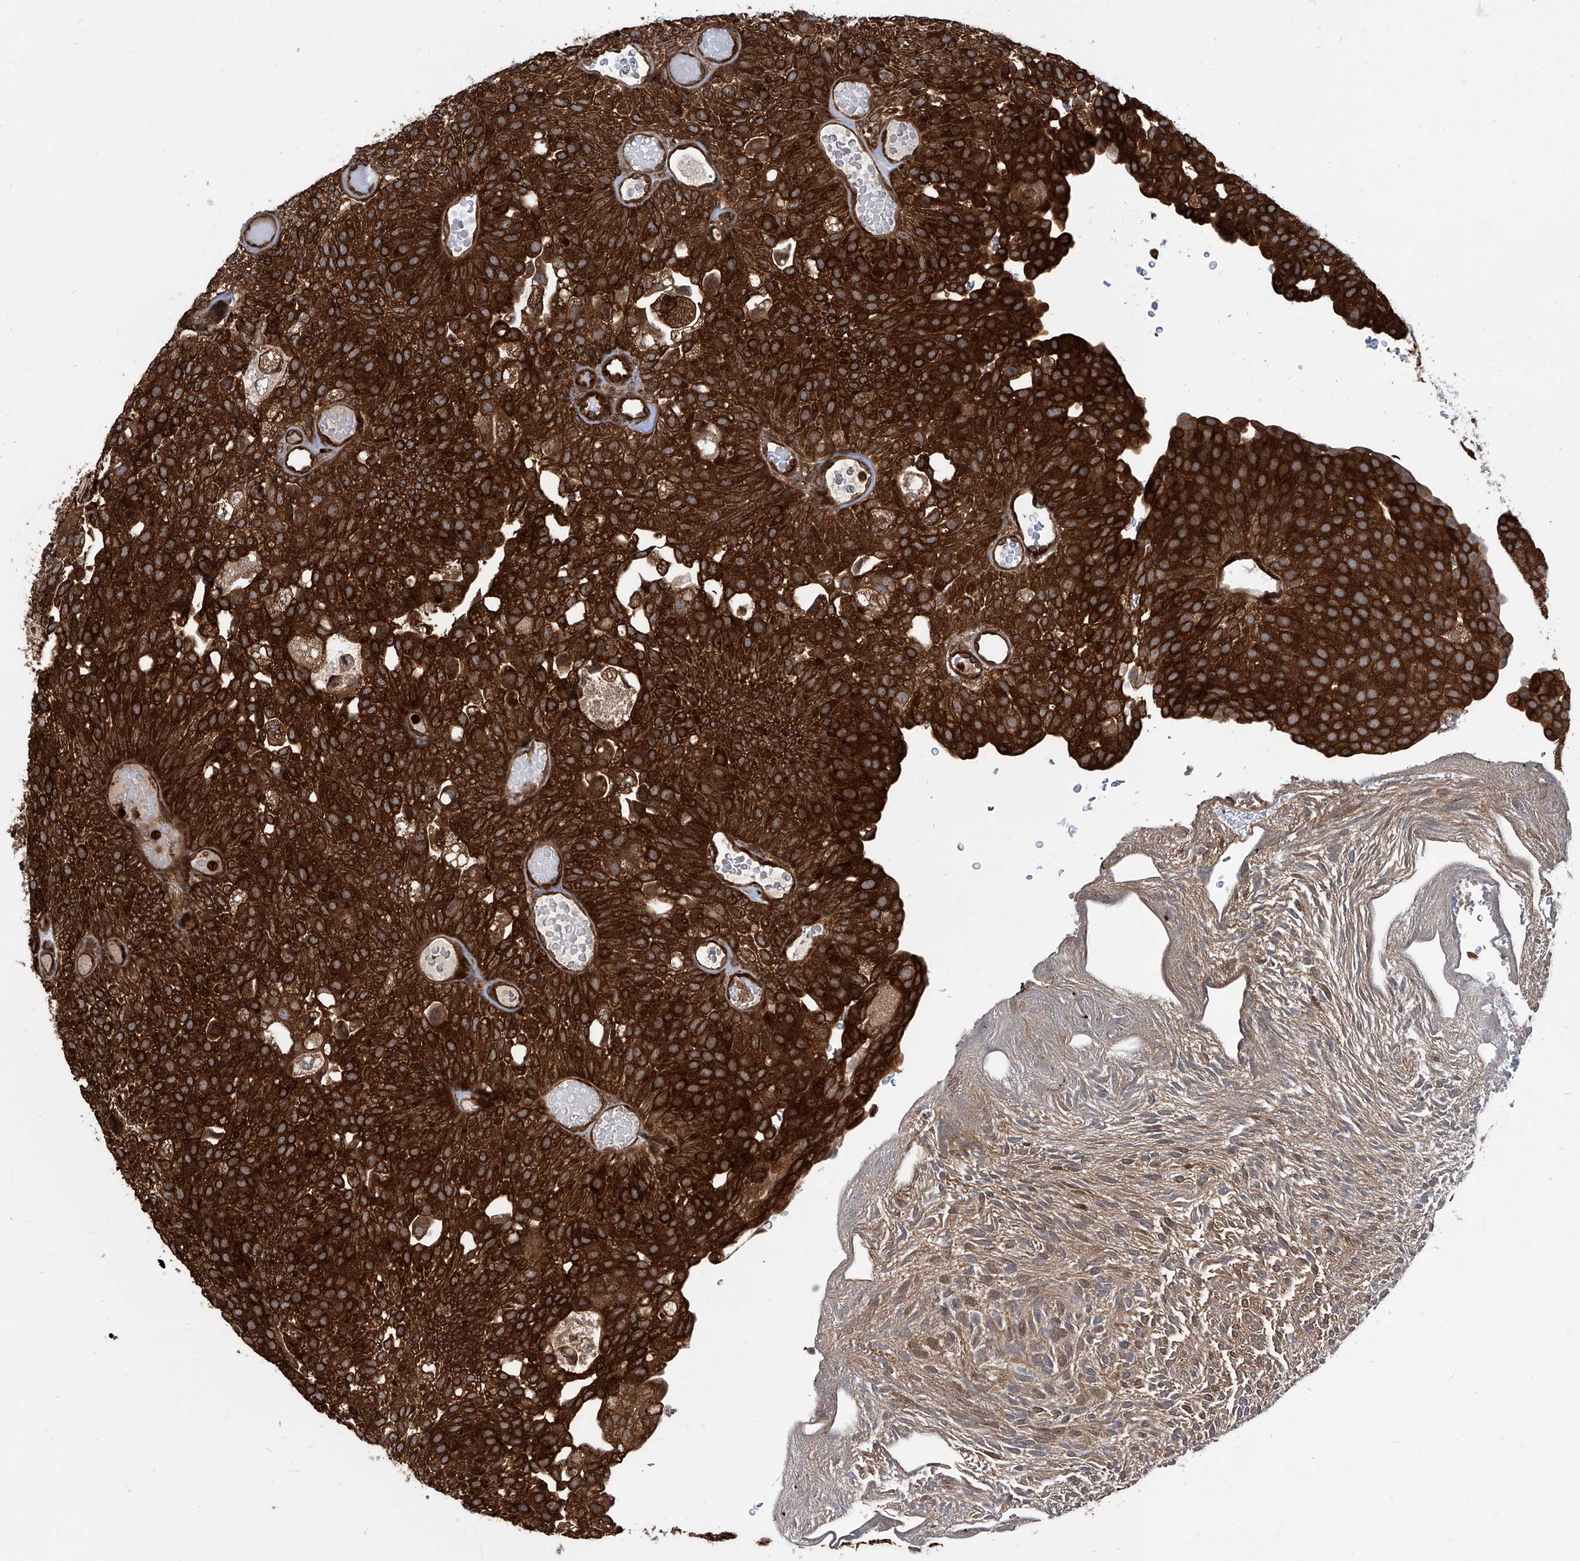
{"staining": {"intensity": "strong", "quantity": ">75%", "location": "cytoplasmic/membranous"}, "tissue": "urothelial cancer", "cell_type": "Tumor cells", "image_type": "cancer", "snomed": [{"axis": "morphology", "description": "Urothelial carcinoma, Low grade"}, {"axis": "topography", "description": "Urinary bladder"}], "caption": "Protein analysis of low-grade urothelial carcinoma tissue displays strong cytoplasmic/membranous staining in about >75% of tumor cells.", "gene": "MAGED2", "patient": {"sex": "male", "age": 78}}